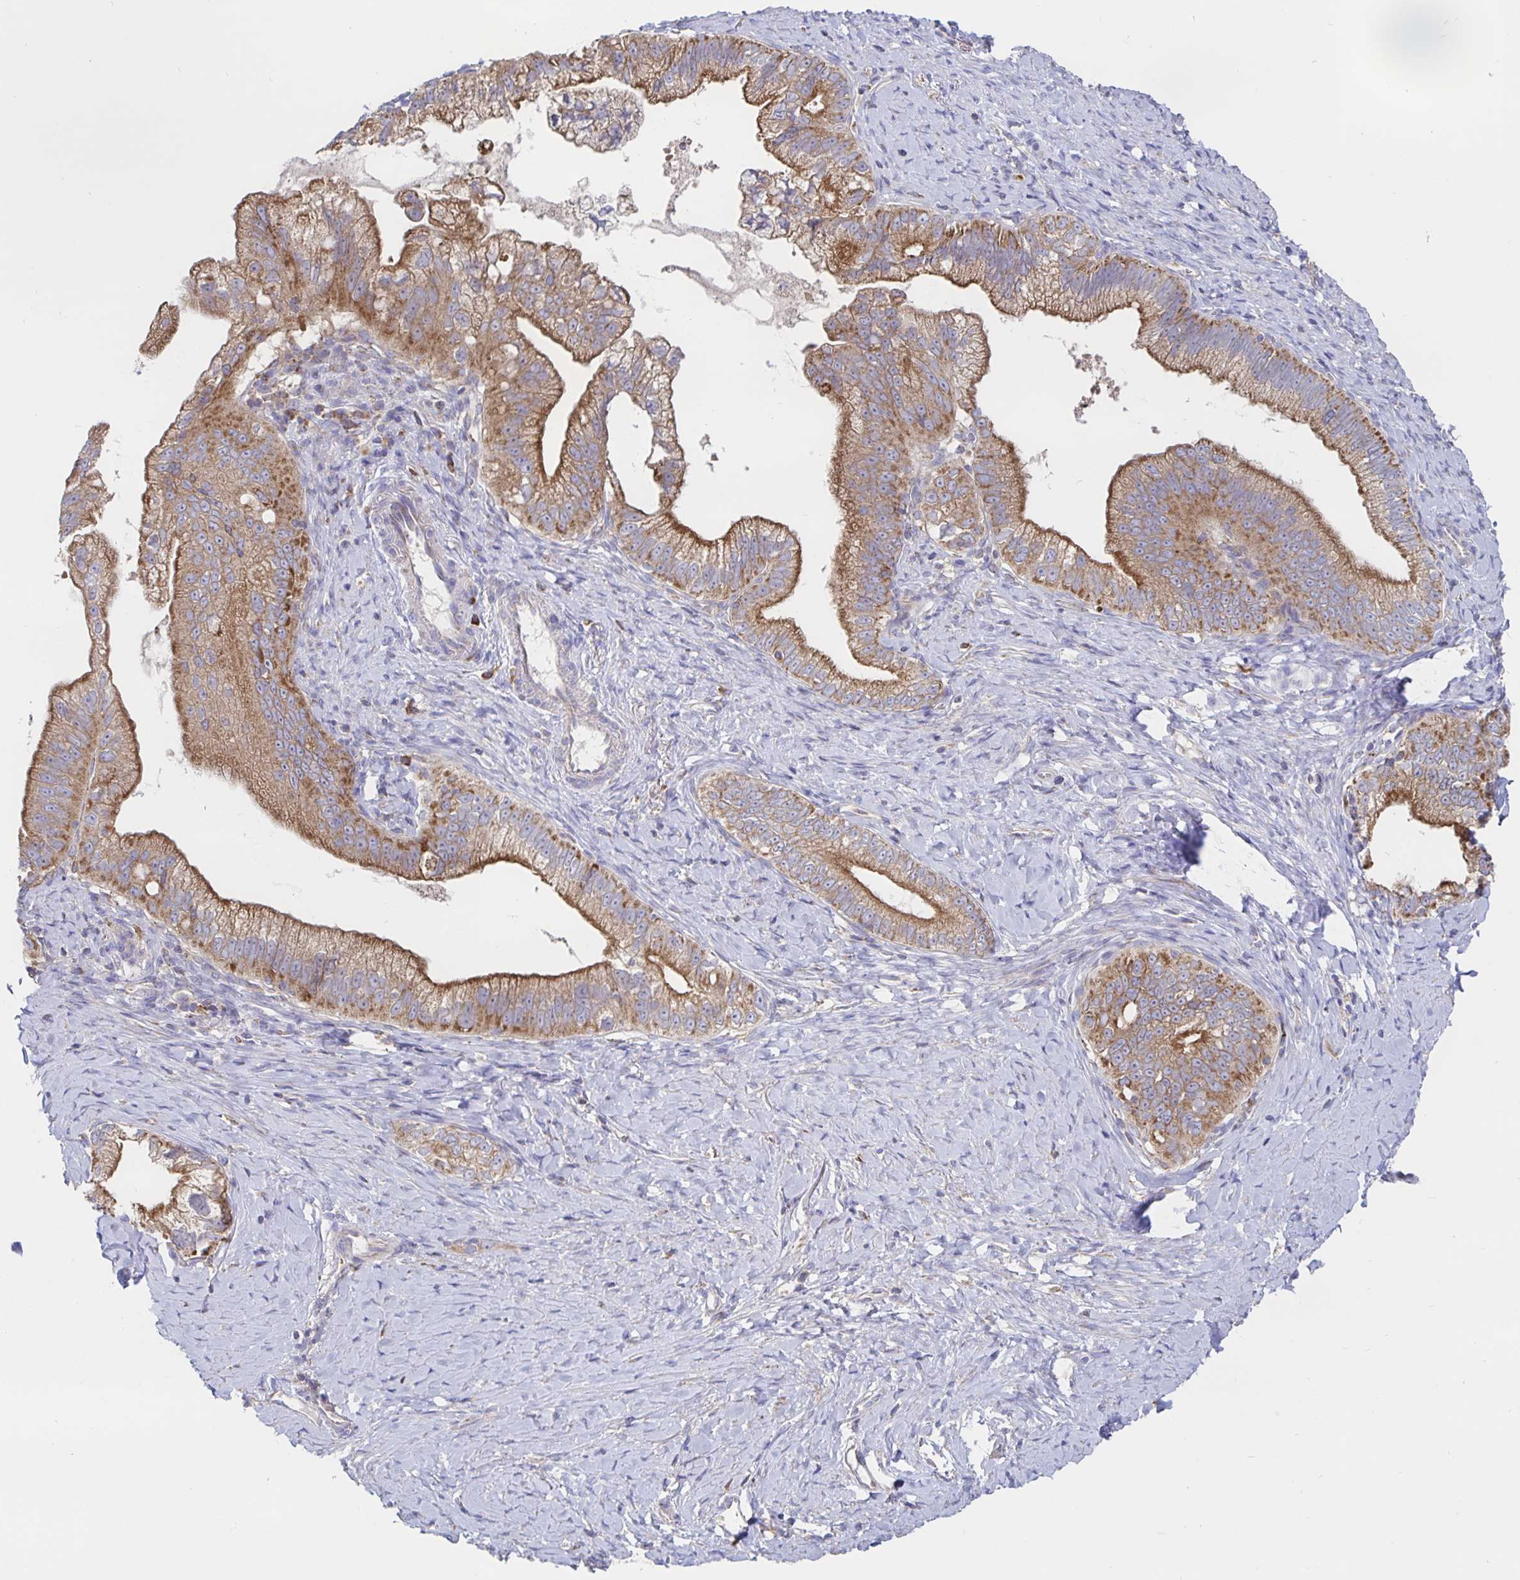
{"staining": {"intensity": "moderate", "quantity": ">75%", "location": "cytoplasmic/membranous"}, "tissue": "pancreatic cancer", "cell_type": "Tumor cells", "image_type": "cancer", "snomed": [{"axis": "morphology", "description": "Adenocarcinoma, NOS"}, {"axis": "topography", "description": "Pancreas"}], "caption": "An immunohistochemistry image of neoplastic tissue is shown. Protein staining in brown highlights moderate cytoplasmic/membranous positivity in adenocarcinoma (pancreatic) within tumor cells. (DAB (3,3'-diaminobenzidine) = brown stain, brightfield microscopy at high magnification).", "gene": "PRDX3", "patient": {"sex": "male", "age": 70}}